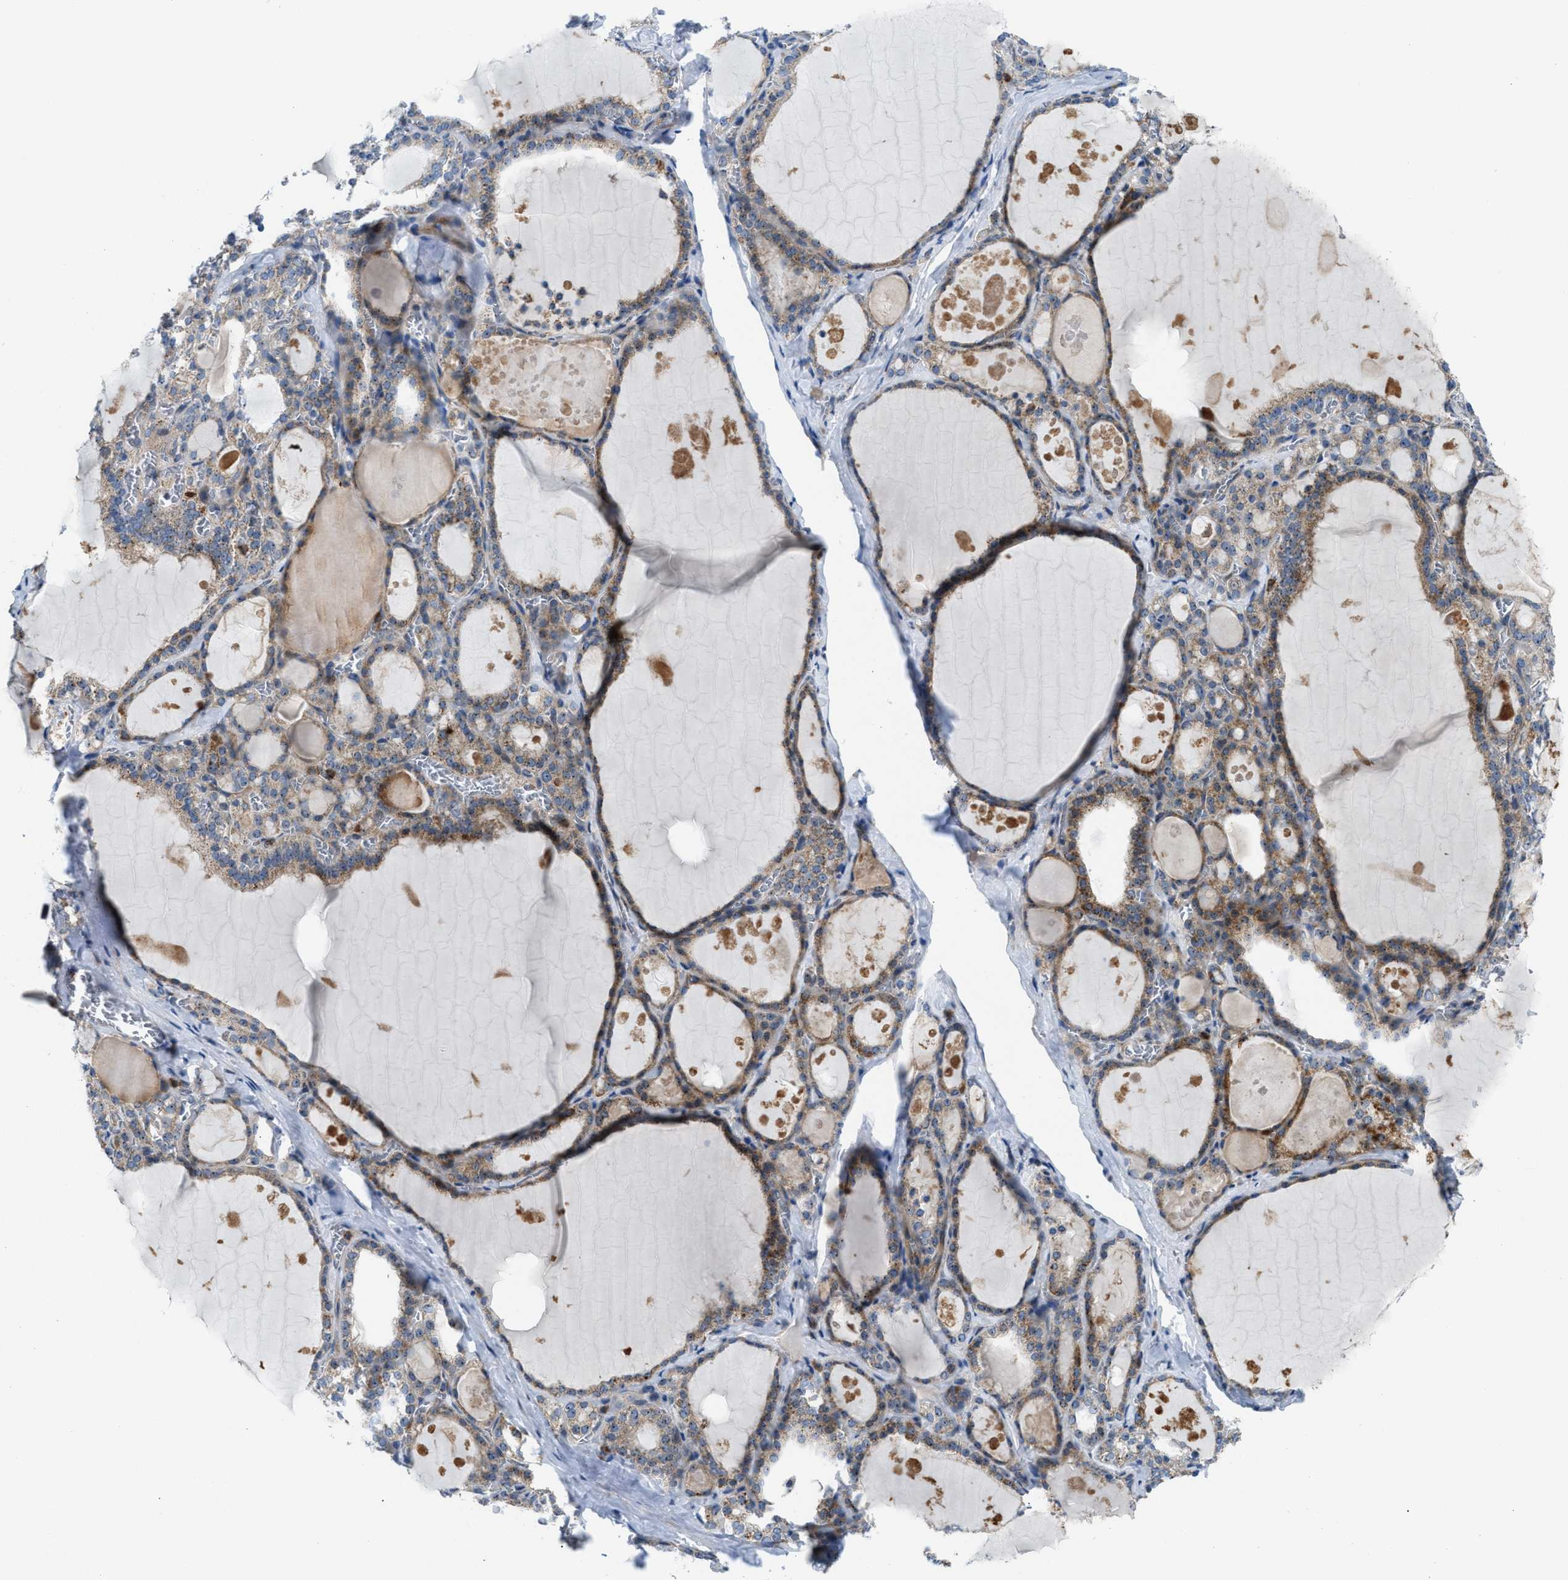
{"staining": {"intensity": "moderate", "quantity": ">75%", "location": "cytoplasmic/membranous"}, "tissue": "thyroid gland", "cell_type": "Glandular cells", "image_type": "normal", "snomed": [{"axis": "morphology", "description": "Normal tissue, NOS"}, {"axis": "topography", "description": "Thyroid gland"}], "caption": "Protein staining reveals moderate cytoplasmic/membranous expression in approximately >75% of glandular cells in normal thyroid gland.", "gene": "TPH1", "patient": {"sex": "male", "age": 56}}